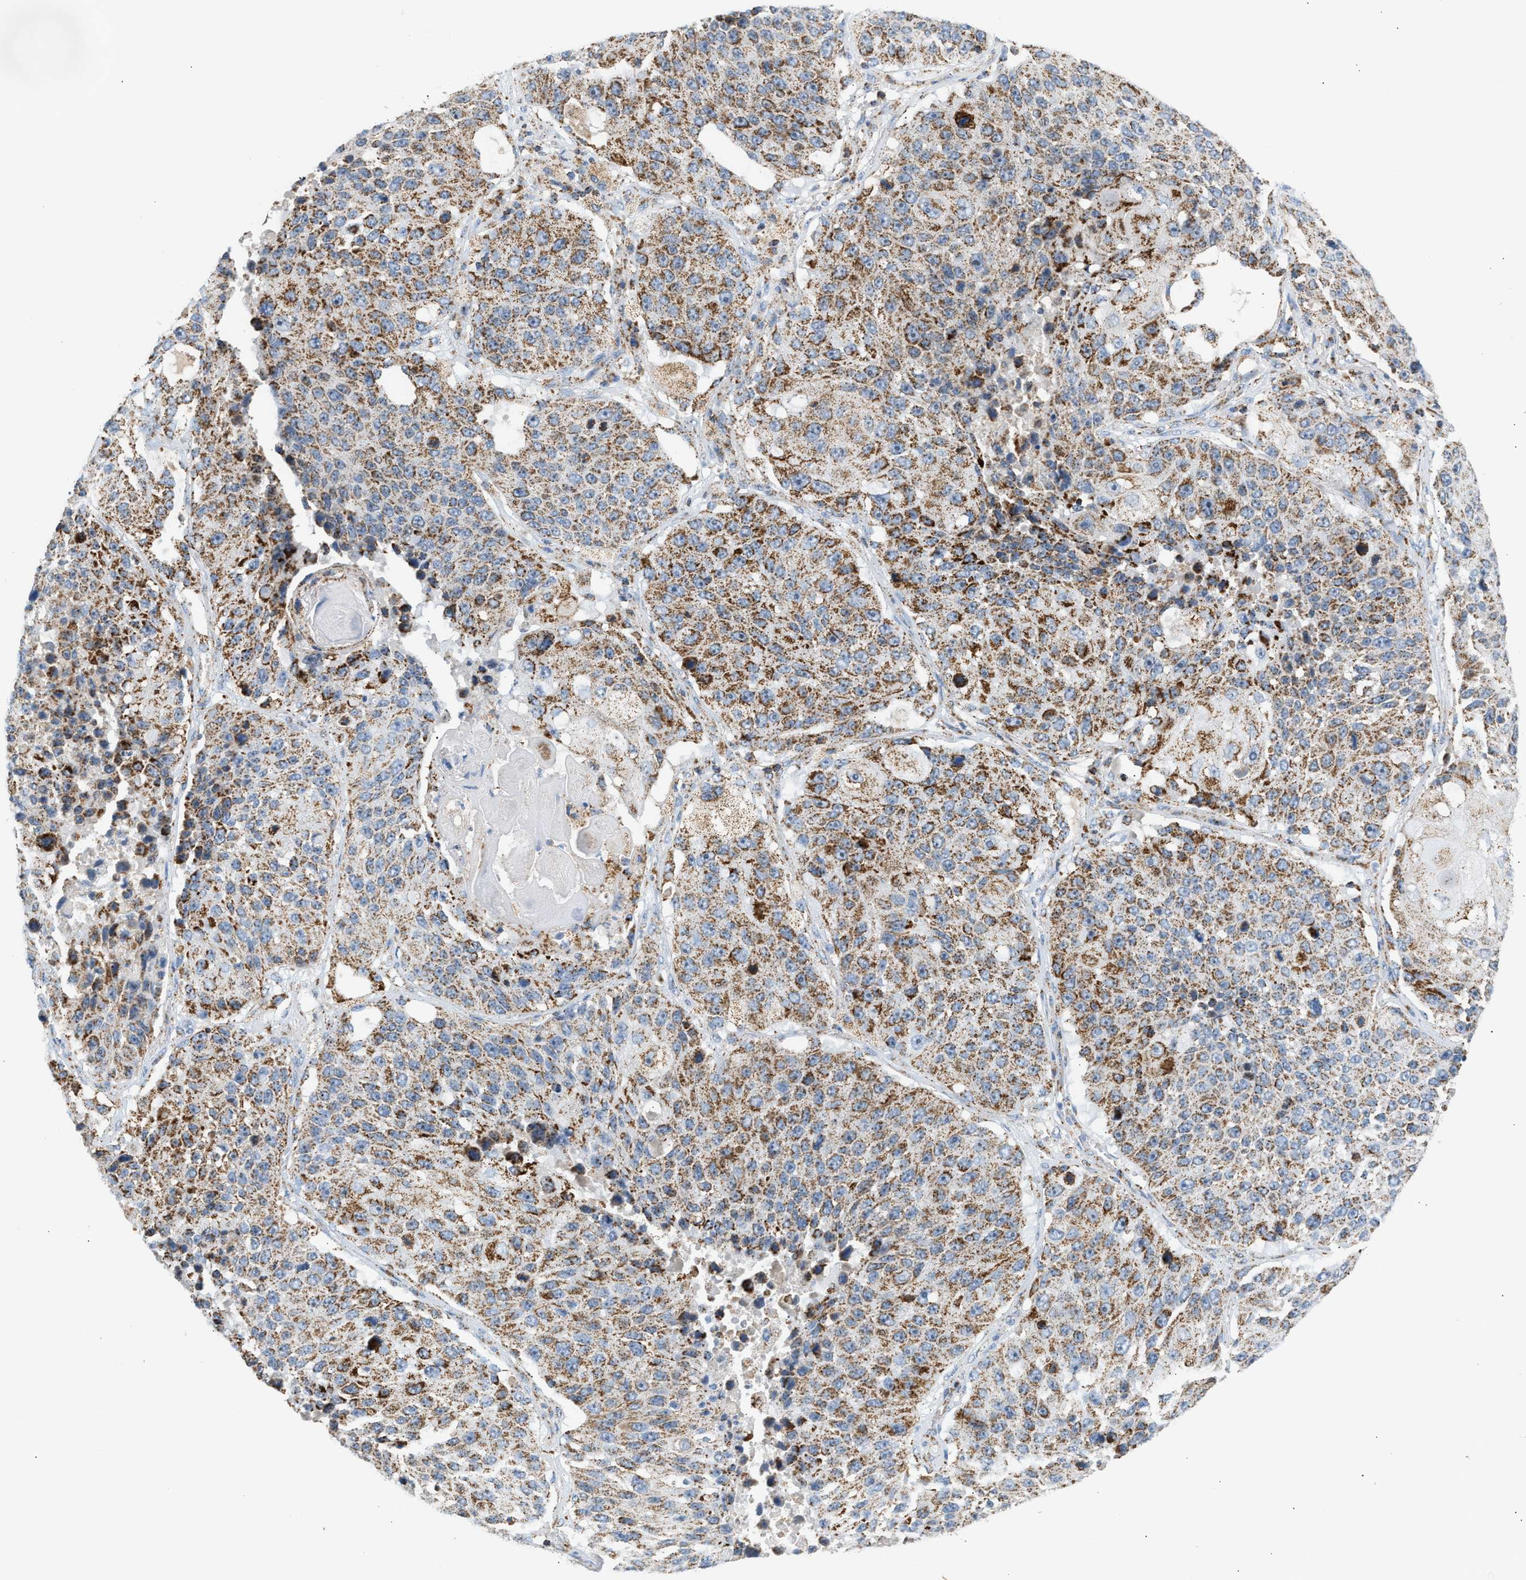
{"staining": {"intensity": "moderate", "quantity": ">75%", "location": "cytoplasmic/membranous"}, "tissue": "lung cancer", "cell_type": "Tumor cells", "image_type": "cancer", "snomed": [{"axis": "morphology", "description": "Squamous cell carcinoma, NOS"}, {"axis": "topography", "description": "Lung"}], "caption": "Protein expression analysis of lung cancer (squamous cell carcinoma) reveals moderate cytoplasmic/membranous positivity in about >75% of tumor cells.", "gene": "OGDH", "patient": {"sex": "male", "age": 61}}